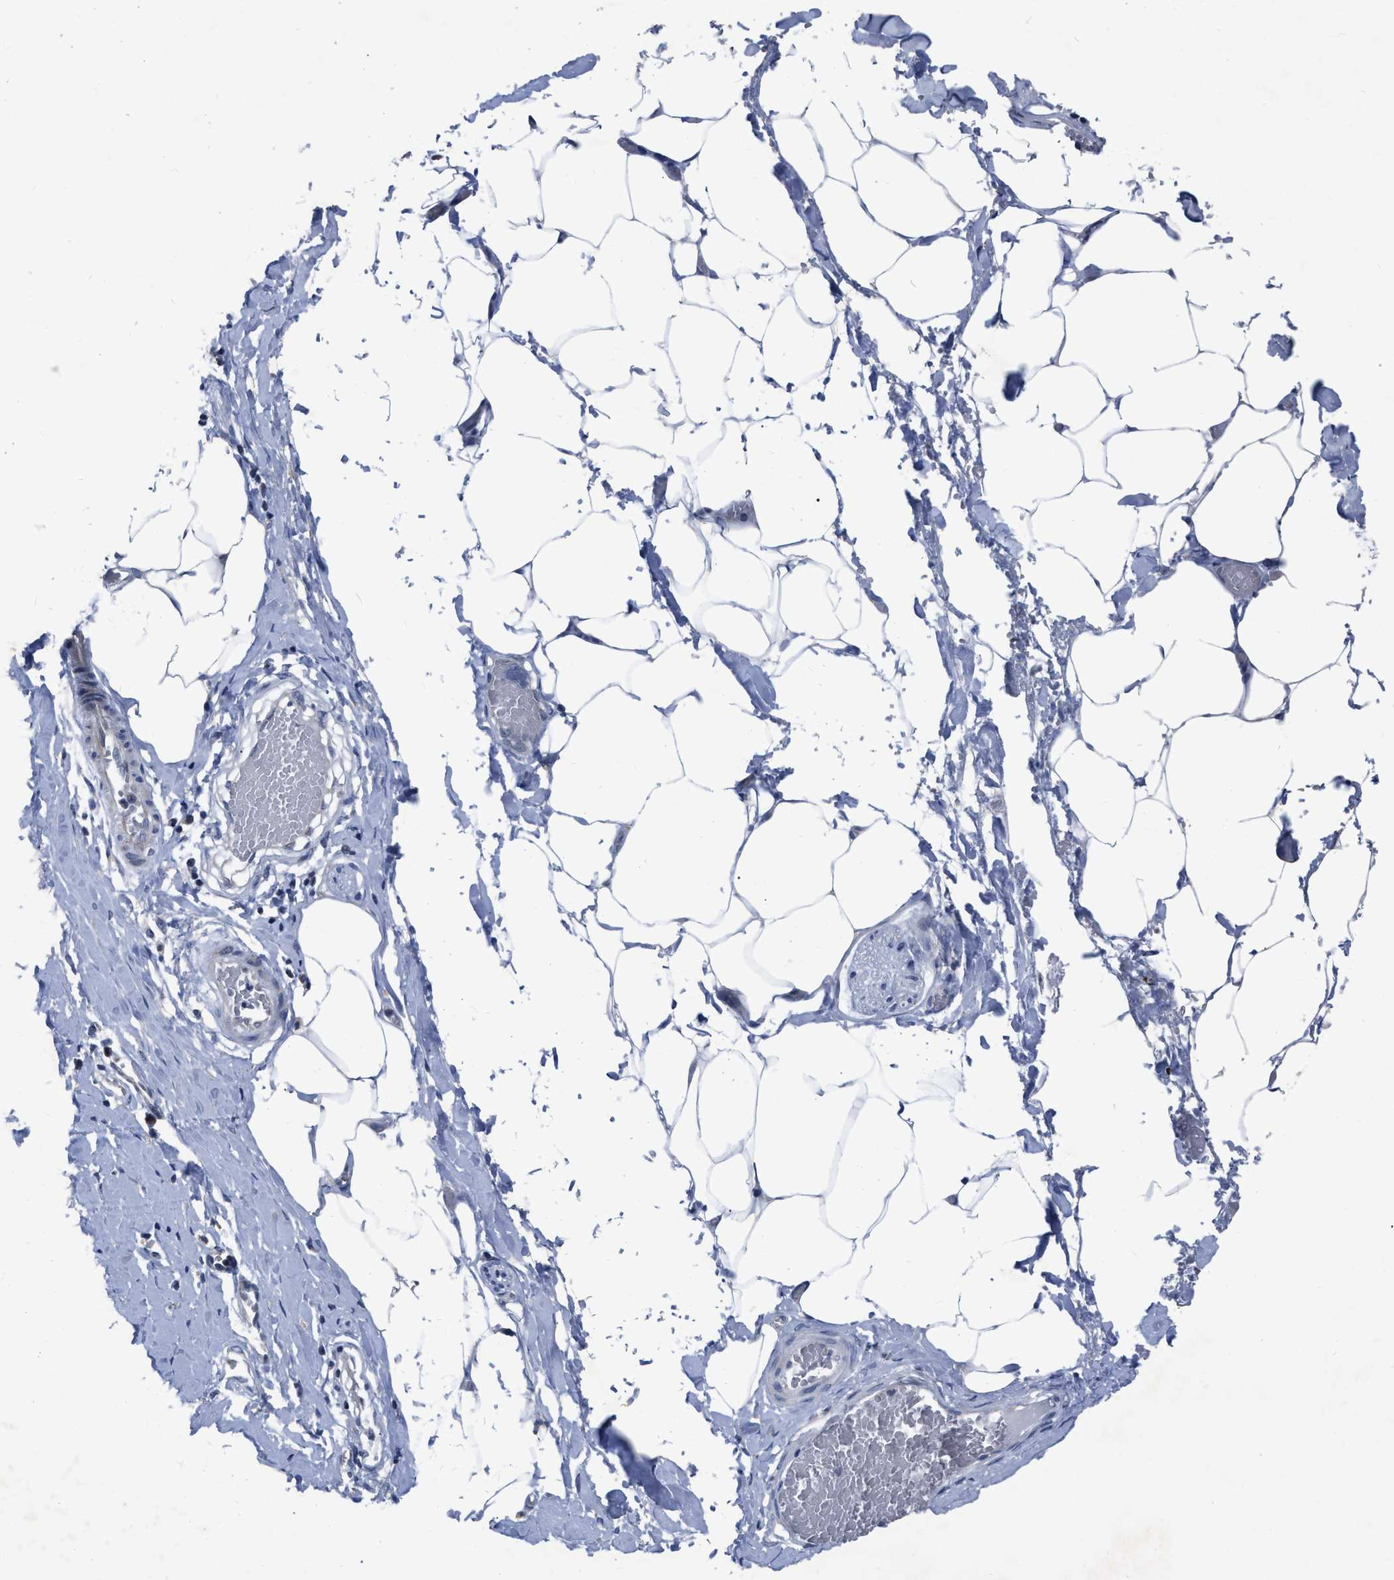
{"staining": {"intensity": "negative", "quantity": "none", "location": "none"}, "tissue": "adipose tissue", "cell_type": "Adipocytes", "image_type": "normal", "snomed": [{"axis": "morphology", "description": "Normal tissue, NOS"}, {"axis": "morphology", "description": "Adenocarcinoma, NOS"}, {"axis": "topography", "description": "Colon"}, {"axis": "topography", "description": "Peripheral nerve tissue"}], "caption": "High power microscopy histopathology image of an immunohistochemistry photomicrograph of benign adipose tissue, revealing no significant staining in adipocytes.", "gene": "DDX56", "patient": {"sex": "male", "age": 14}}